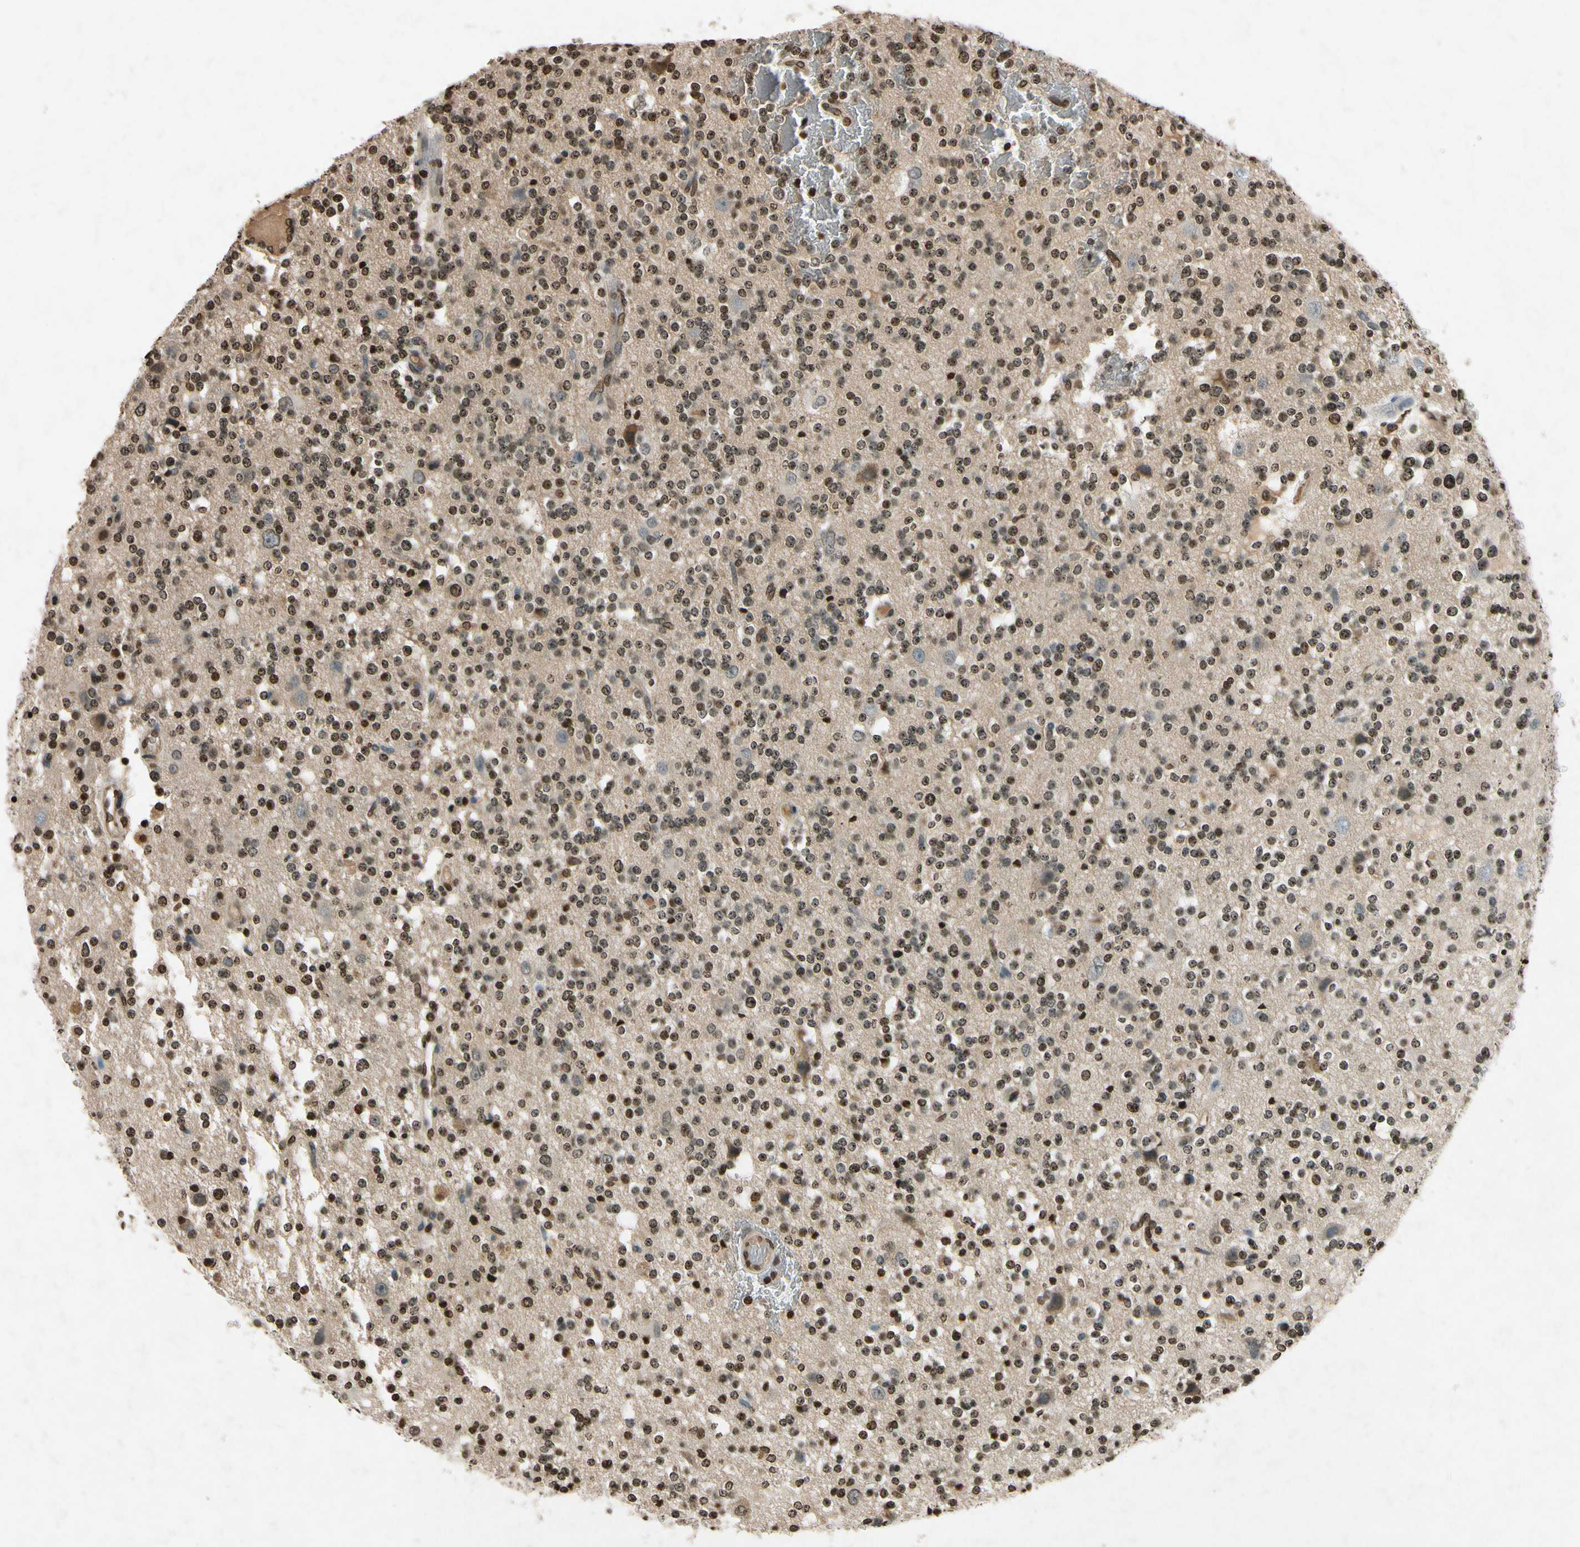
{"staining": {"intensity": "strong", "quantity": "25%-75%", "location": "nuclear"}, "tissue": "glioma", "cell_type": "Tumor cells", "image_type": "cancer", "snomed": [{"axis": "morphology", "description": "Glioma, malignant, High grade"}, {"axis": "topography", "description": "Brain"}], "caption": "Strong nuclear expression is seen in about 25%-75% of tumor cells in glioma. The staining was performed using DAB (3,3'-diaminobenzidine) to visualize the protein expression in brown, while the nuclei were stained in blue with hematoxylin (Magnification: 20x).", "gene": "HOXB3", "patient": {"sex": "male", "age": 47}}